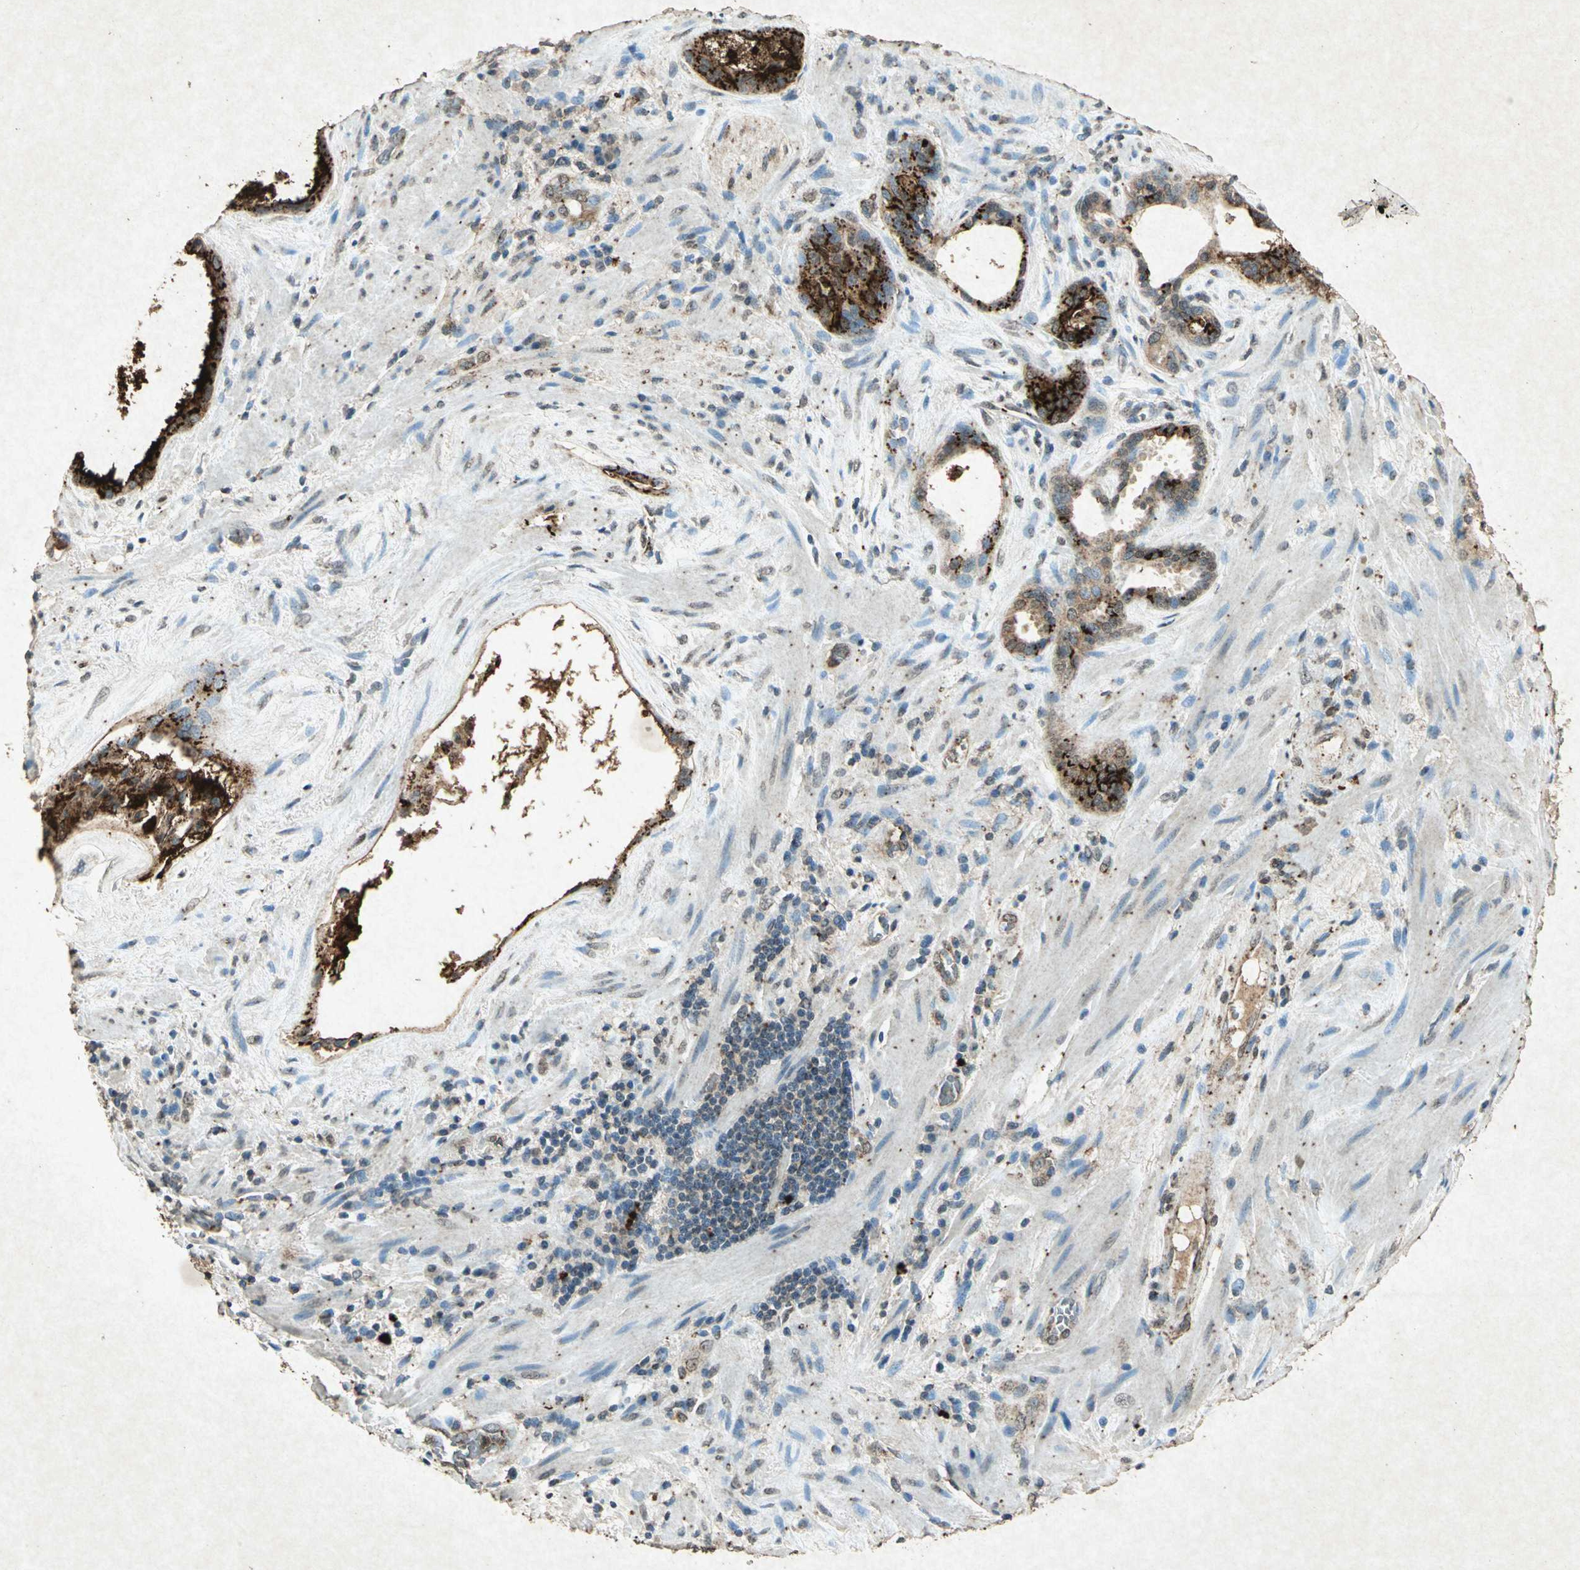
{"staining": {"intensity": "strong", "quantity": ">75%", "location": "cytoplasmic/membranous"}, "tissue": "prostate cancer", "cell_type": "Tumor cells", "image_type": "cancer", "snomed": [{"axis": "morphology", "description": "Adenocarcinoma, High grade"}, {"axis": "topography", "description": "Prostate"}], "caption": "A brown stain shows strong cytoplasmic/membranous expression of a protein in human prostate cancer tumor cells.", "gene": "PSEN1", "patient": {"sex": "male", "age": 68}}